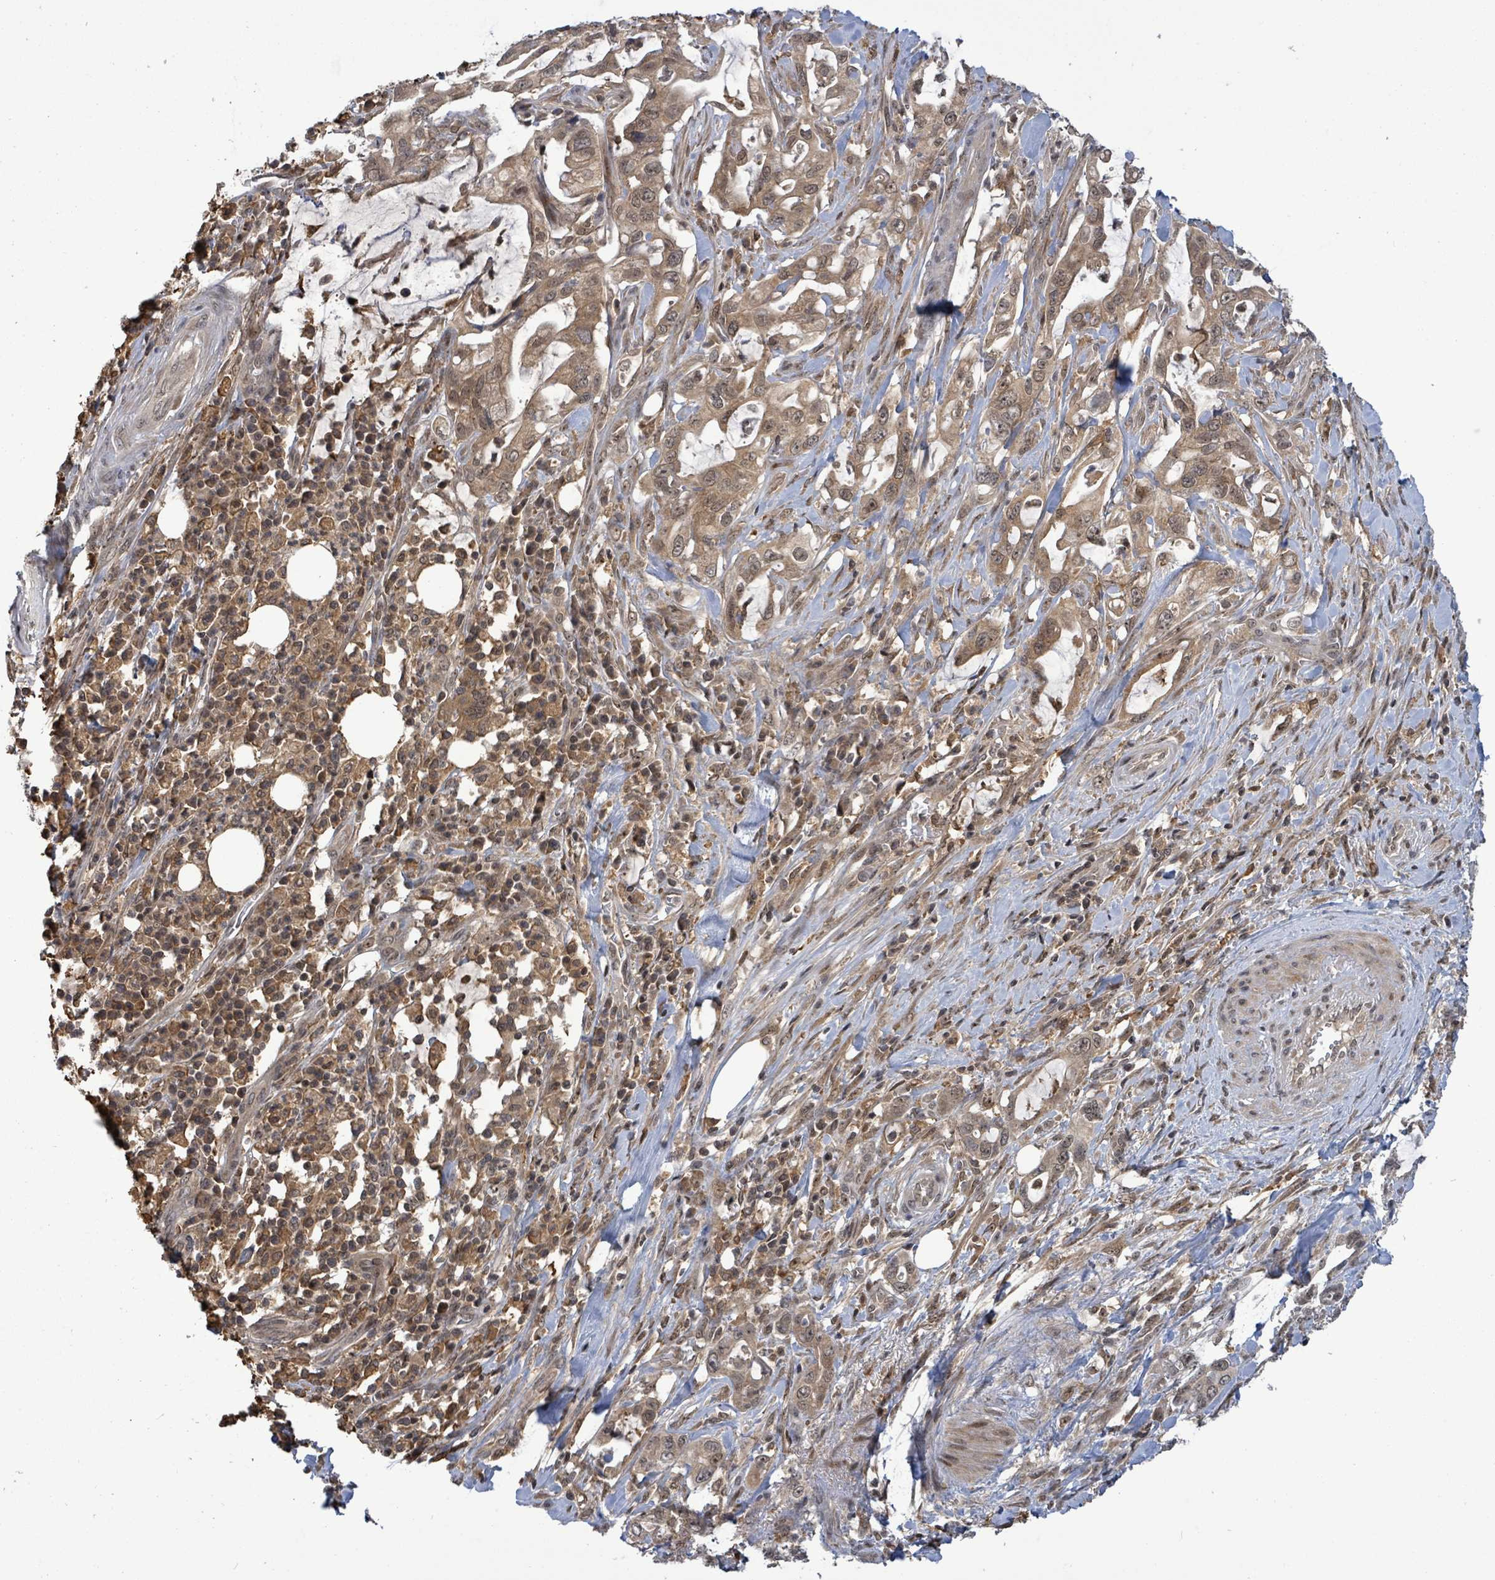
{"staining": {"intensity": "moderate", "quantity": ">75%", "location": "cytoplasmic/membranous,nuclear"}, "tissue": "pancreatic cancer", "cell_type": "Tumor cells", "image_type": "cancer", "snomed": [{"axis": "morphology", "description": "Adenocarcinoma, NOS"}, {"axis": "topography", "description": "Pancreas"}], "caption": "The photomicrograph displays staining of pancreatic cancer (adenocarcinoma), revealing moderate cytoplasmic/membranous and nuclear protein positivity (brown color) within tumor cells.", "gene": "FBXO6", "patient": {"sex": "female", "age": 61}}